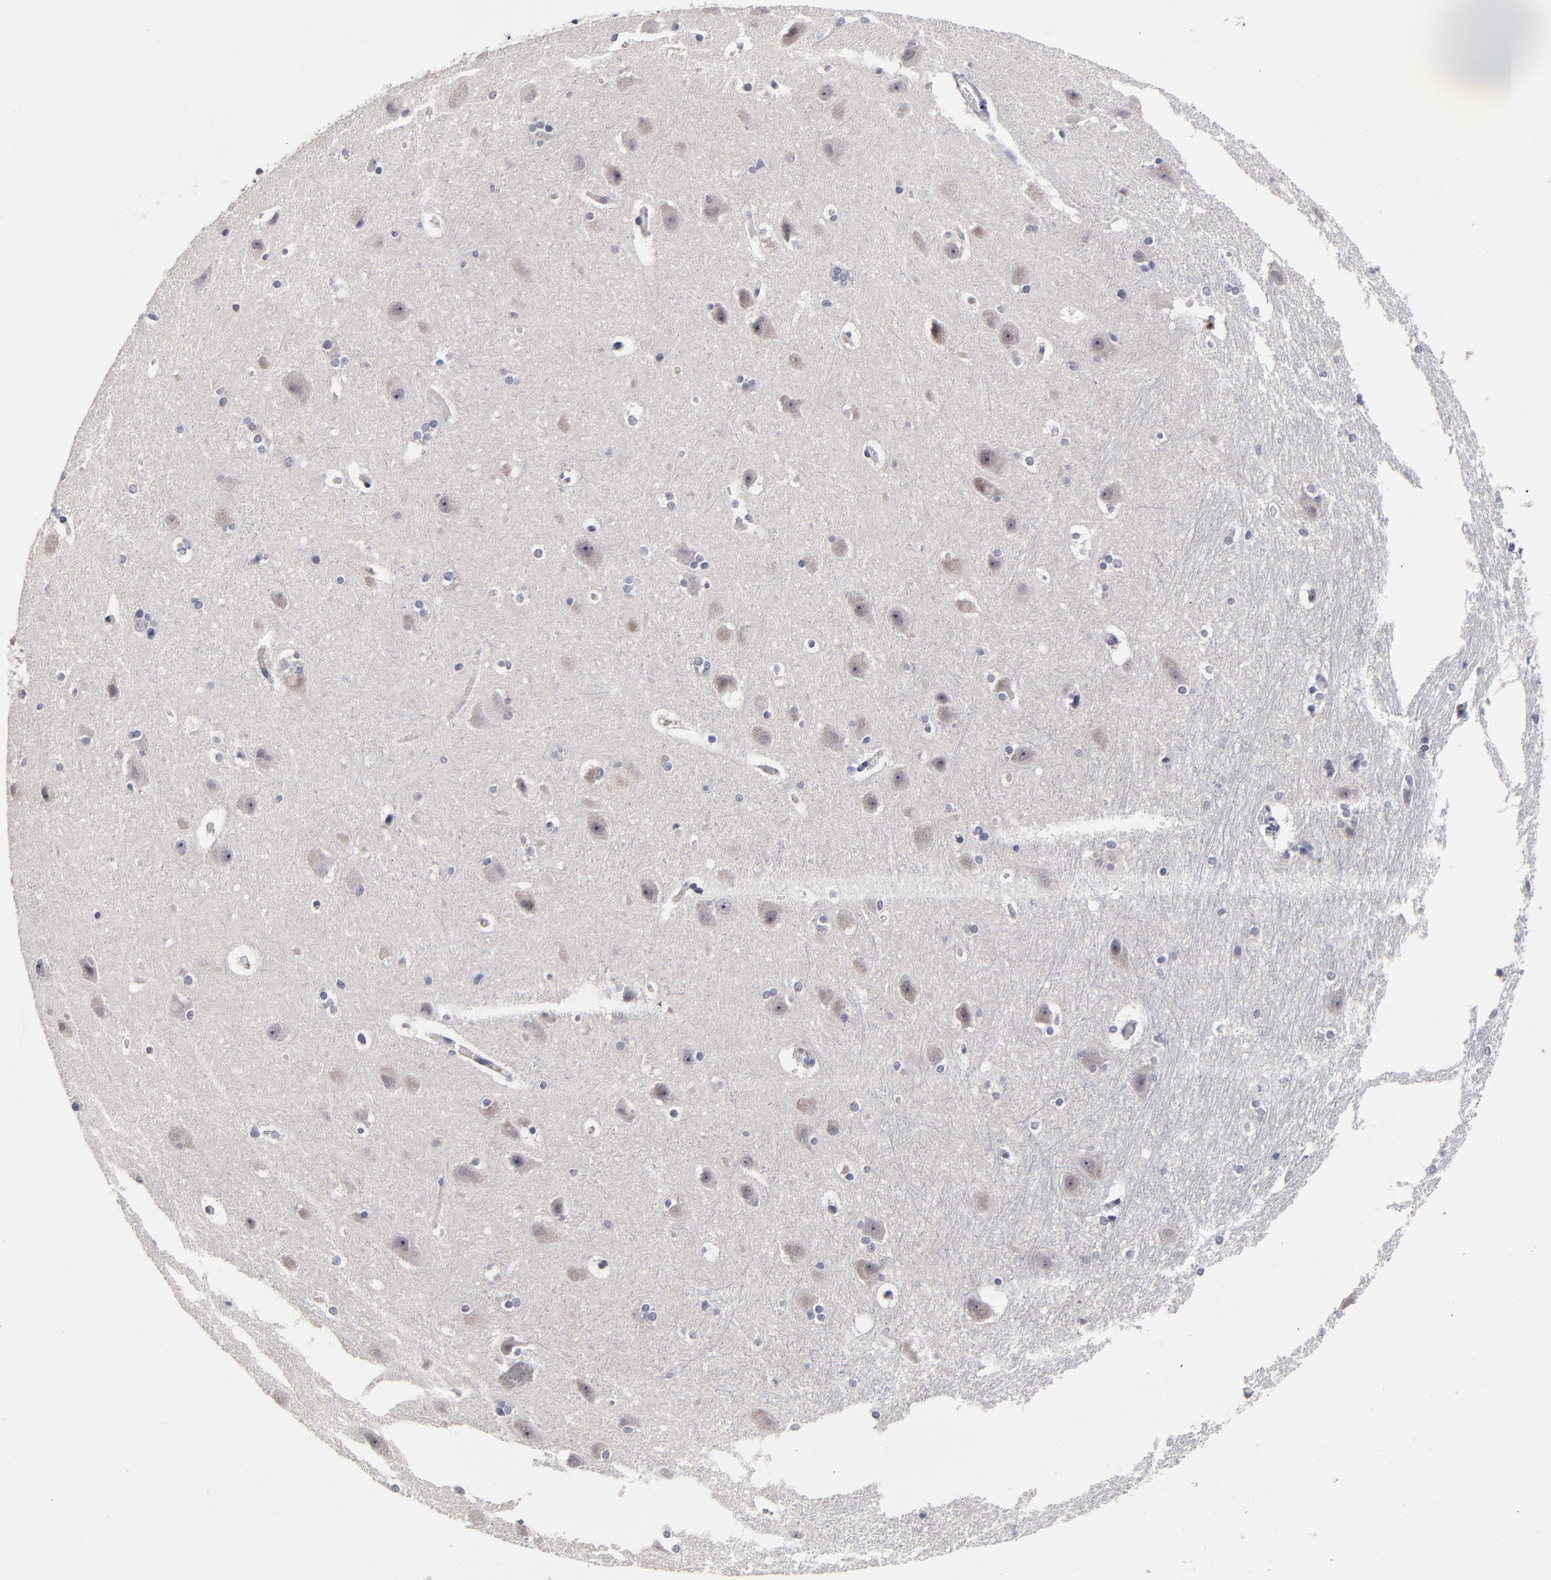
{"staining": {"intensity": "negative", "quantity": "none", "location": "none"}, "tissue": "hippocampus", "cell_type": "Glial cells", "image_type": "normal", "snomed": [{"axis": "morphology", "description": "Normal tissue, NOS"}, {"axis": "topography", "description": "Hippocampus"}], "caption": "This is a photomicrograph of IHC staining of benign hippocampus, which shows no staining in glial cells. The staining is performed using DAB (3,3'-diaminobenzidine) brown chromogen with nuclei counter-stained in using hematoxylin.", "gene": "TRAT1", "patient": {"sex": "female", "age": 19}}